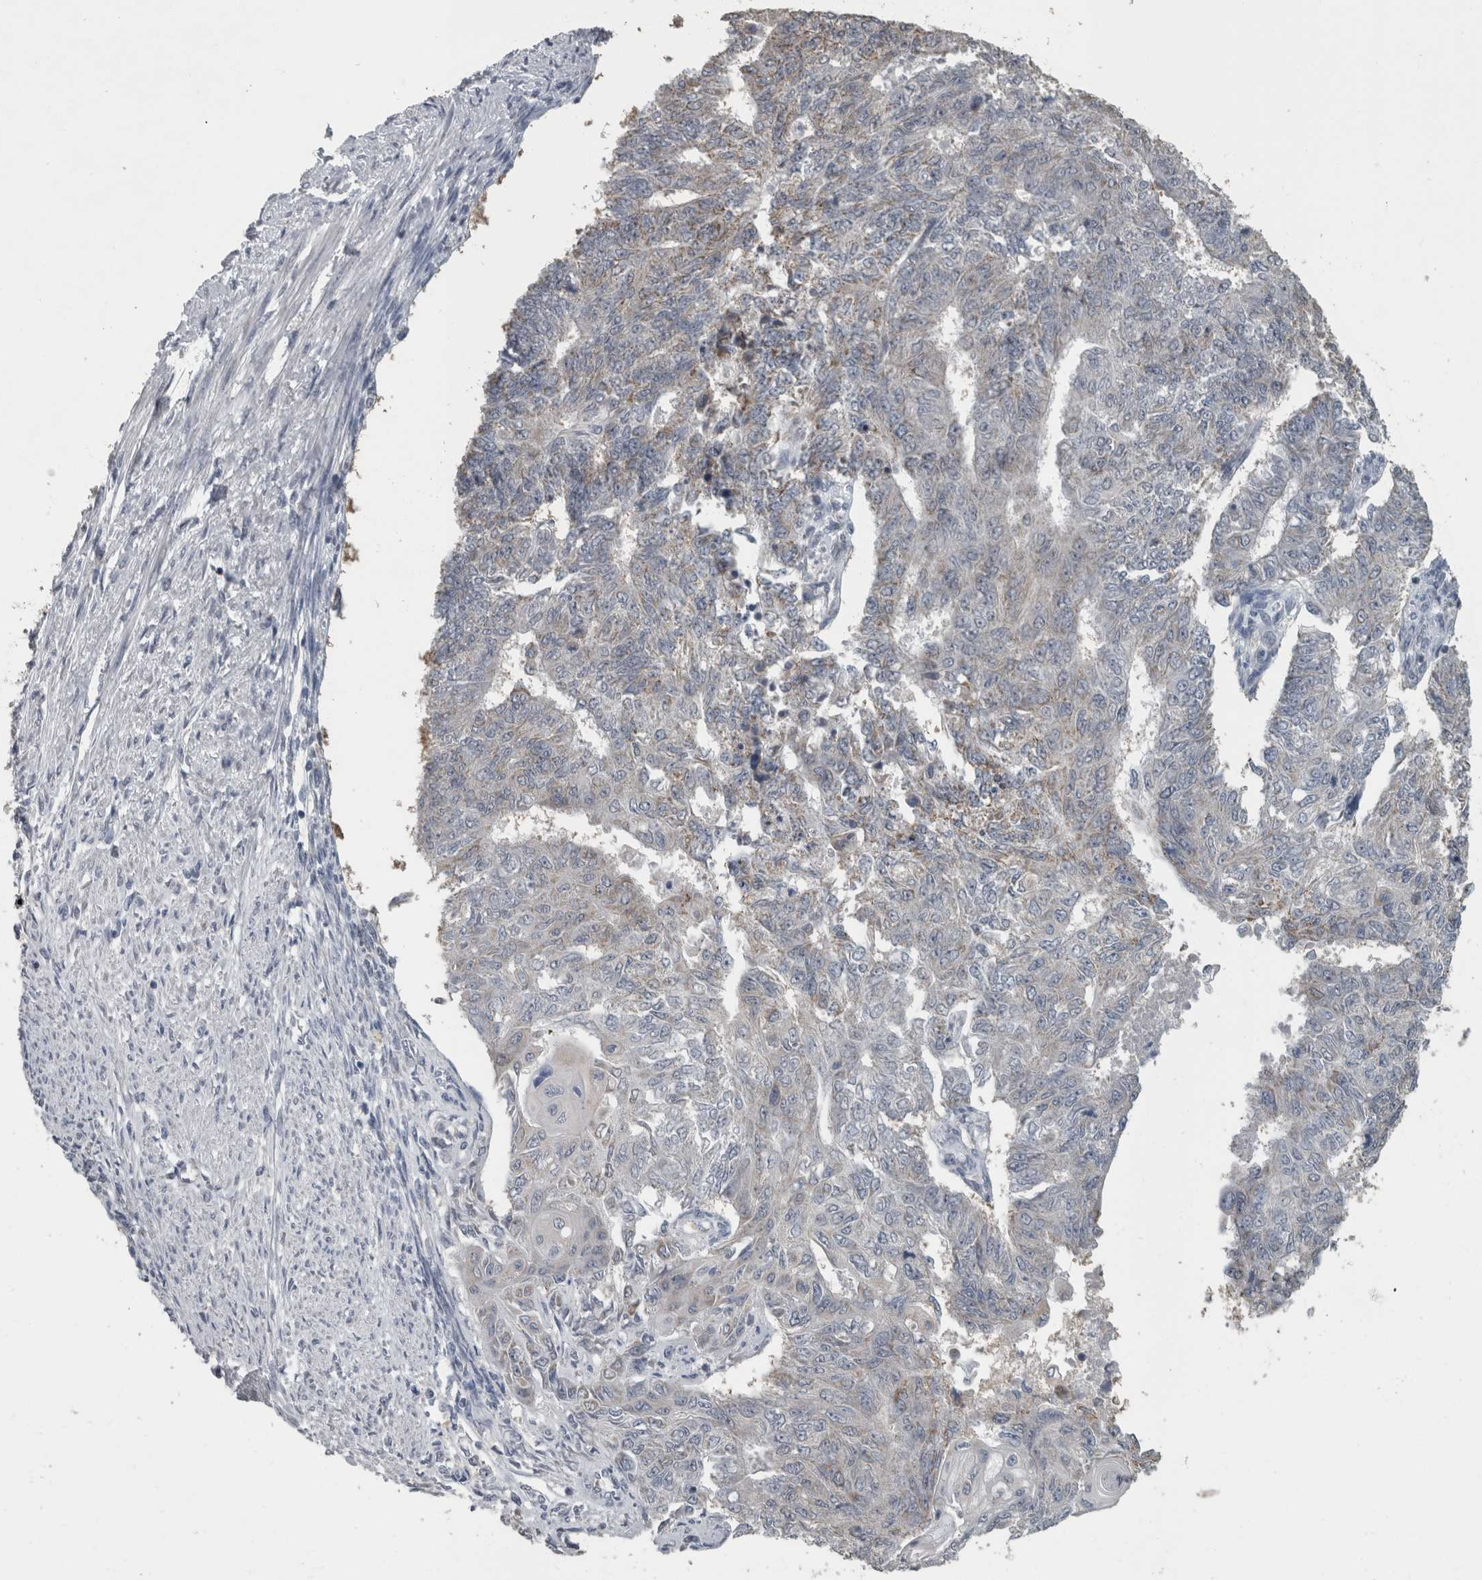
{"staining": {"intensity": "weak", "quantity": "<25%", "location": "cytoplasmic/membranous"}, "tissue": "endometrial cancer", "cell_type": "Tumor cells", "image_type": "cancer", "snomed": [{"axis": "morphology", "description": "Adenocarcinoma, NOS"}, {"axis": "topography", "description": "Endometrium"}], "caption": "Immunohistochemistry (IHC) image of human adenocarcinoma (endometrial) stained for a protein (brown), which shows no staining in tumor cells.", "gene": "OR2K2", "patient": {"sex": "female", "age": 32}}